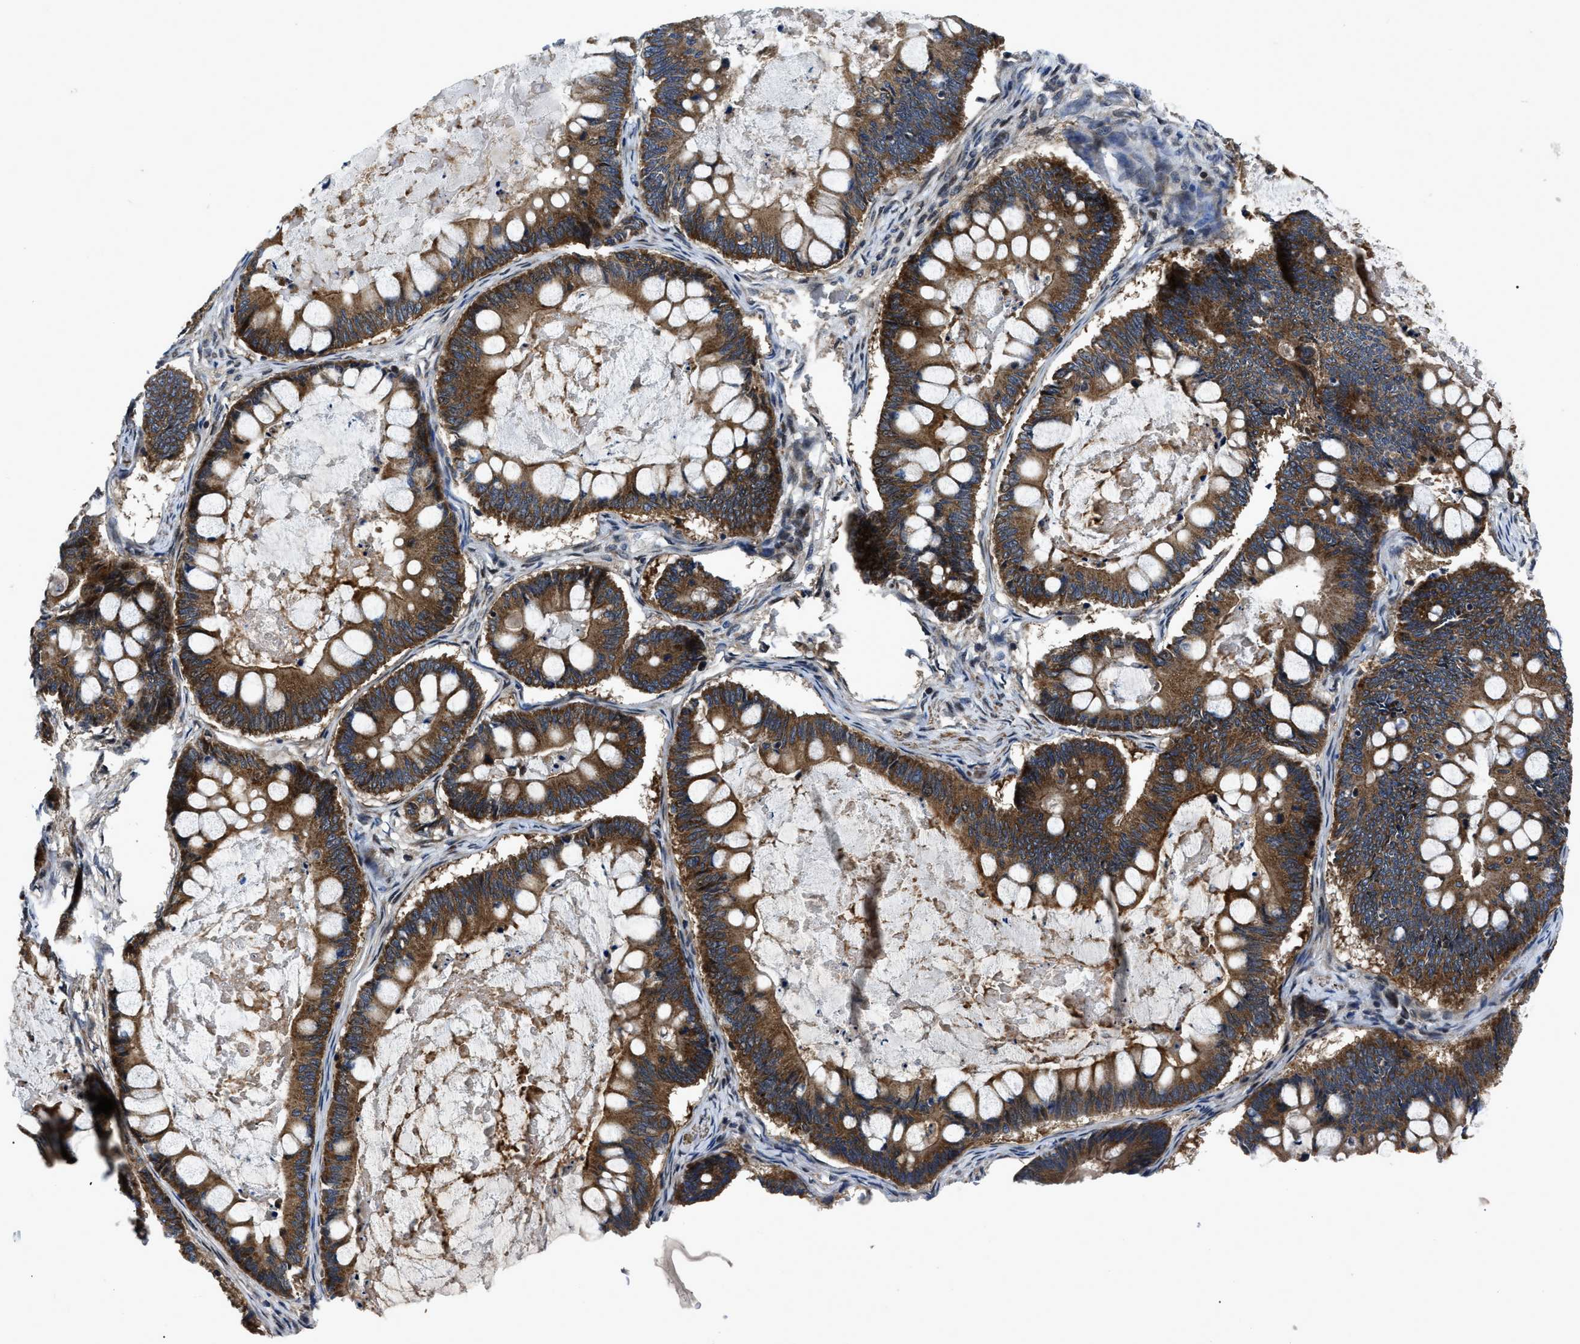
{"staining": {"intensity": "strong", "quantity": ">75%", "location": "cytoplasmic/membranous"}, "tissue": "ovarian cancer", "cell_type": "Tumor cells", "image_type": "cancer", "snomed": [{"axis": "morphology", "description": "Cystadenocarcinoma, mucinous, NOS"}, {"axis": "topography", "description": "Ovary"}], "caption": "Human ovarian mucinous cystadenocarcinoma stained with a protein marker reveals strong staining in tumor cells.", "gene": "PPWD1", "patient": {"sex": "female", "age": 61}}